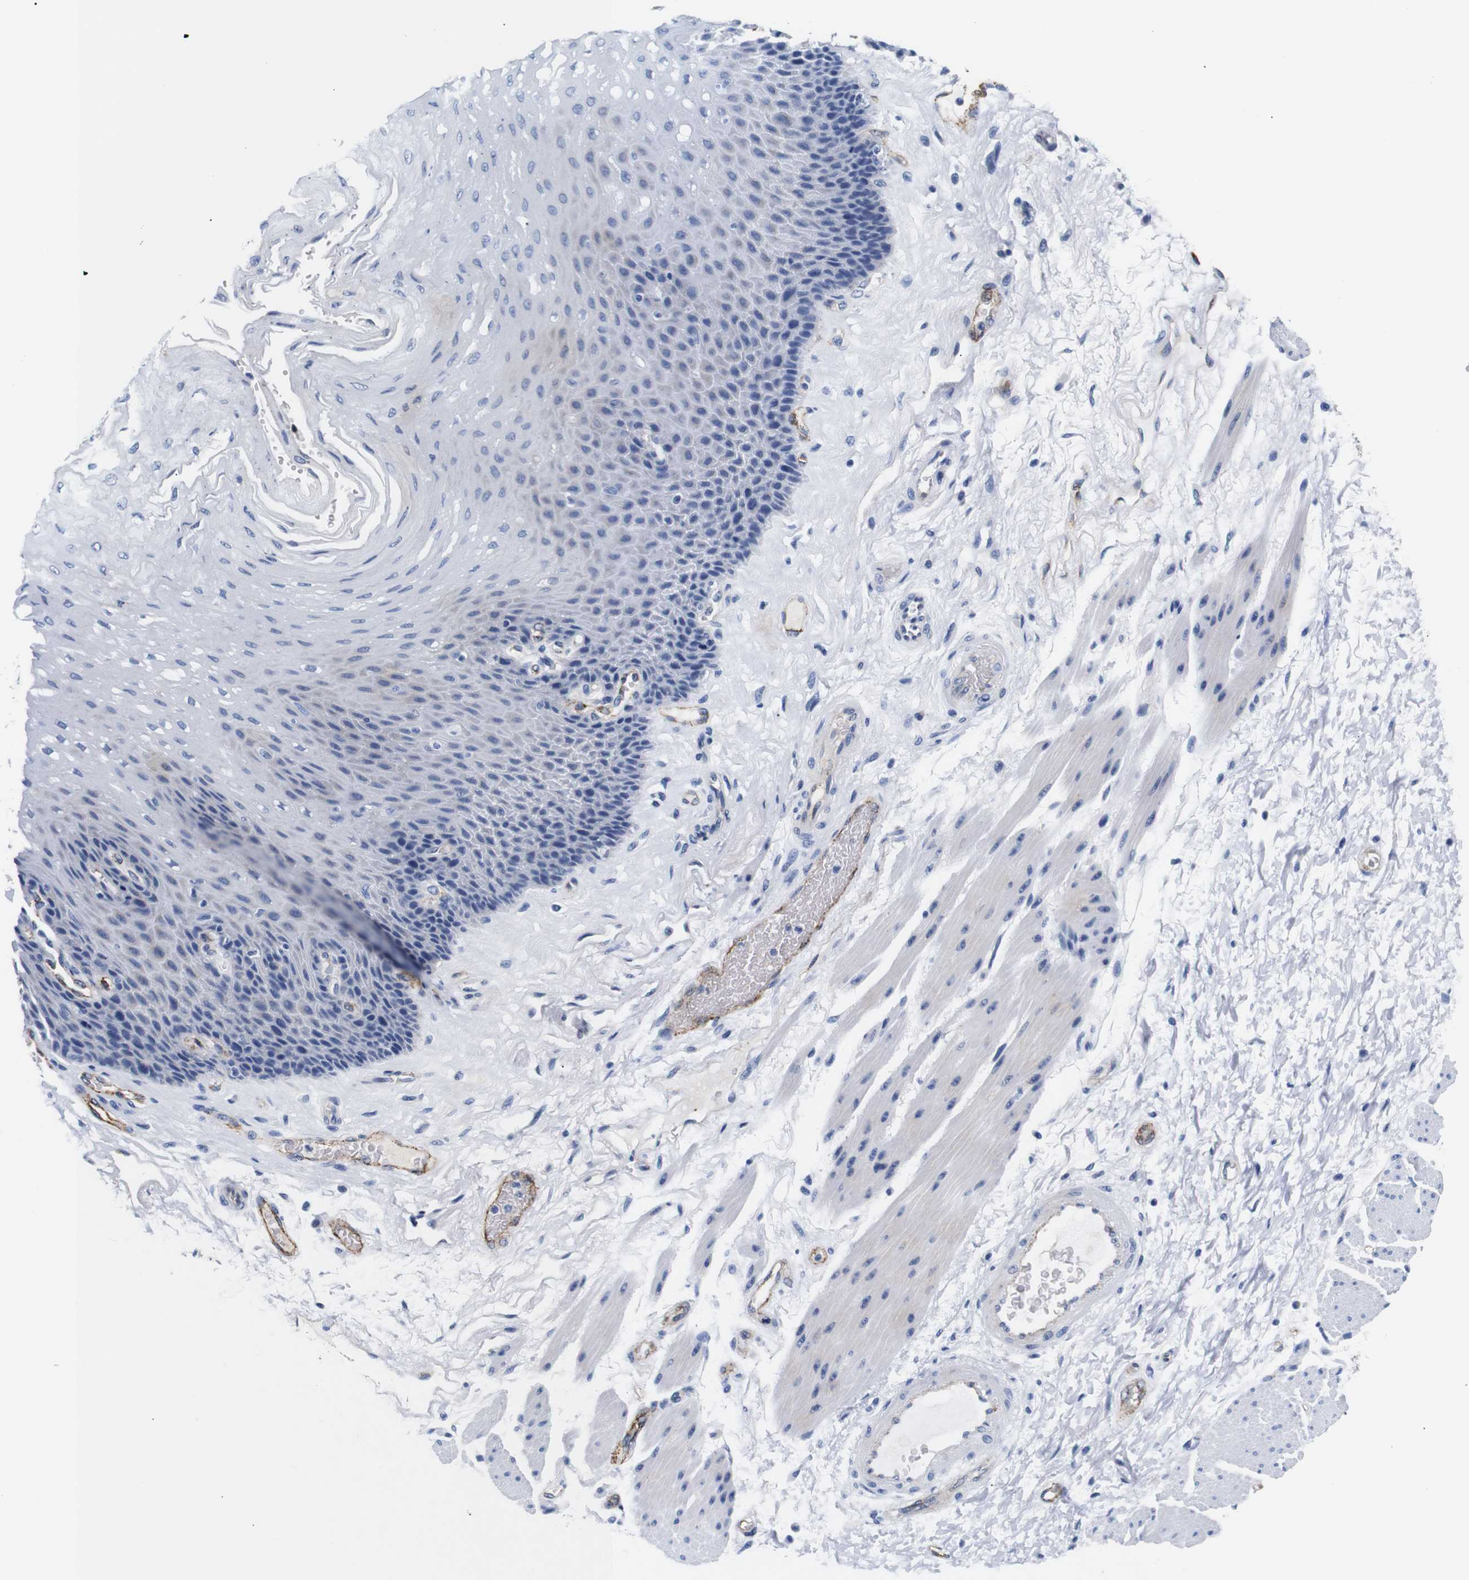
{"staining": {"intensity": "strong", "quantity": "<25%", "location": "cytoplasmic/membranous"}, "tissue": "esophagus", "cell_type": "Squamous epithelial cells", "image_type": "normal", "snomed": [{"axis": "morphology", "description": "Normal tissue, NOS"}, {"axis": "topography", "description": "Esophagus"}], "caption": "Protein staining by IHC shows strong cytoplasmic/membranous staining in approximately <25% of squamous epithelial cells in normal esophagus.", "gene": "MUC4", "patient": {"sex": "female", "age": 72}}